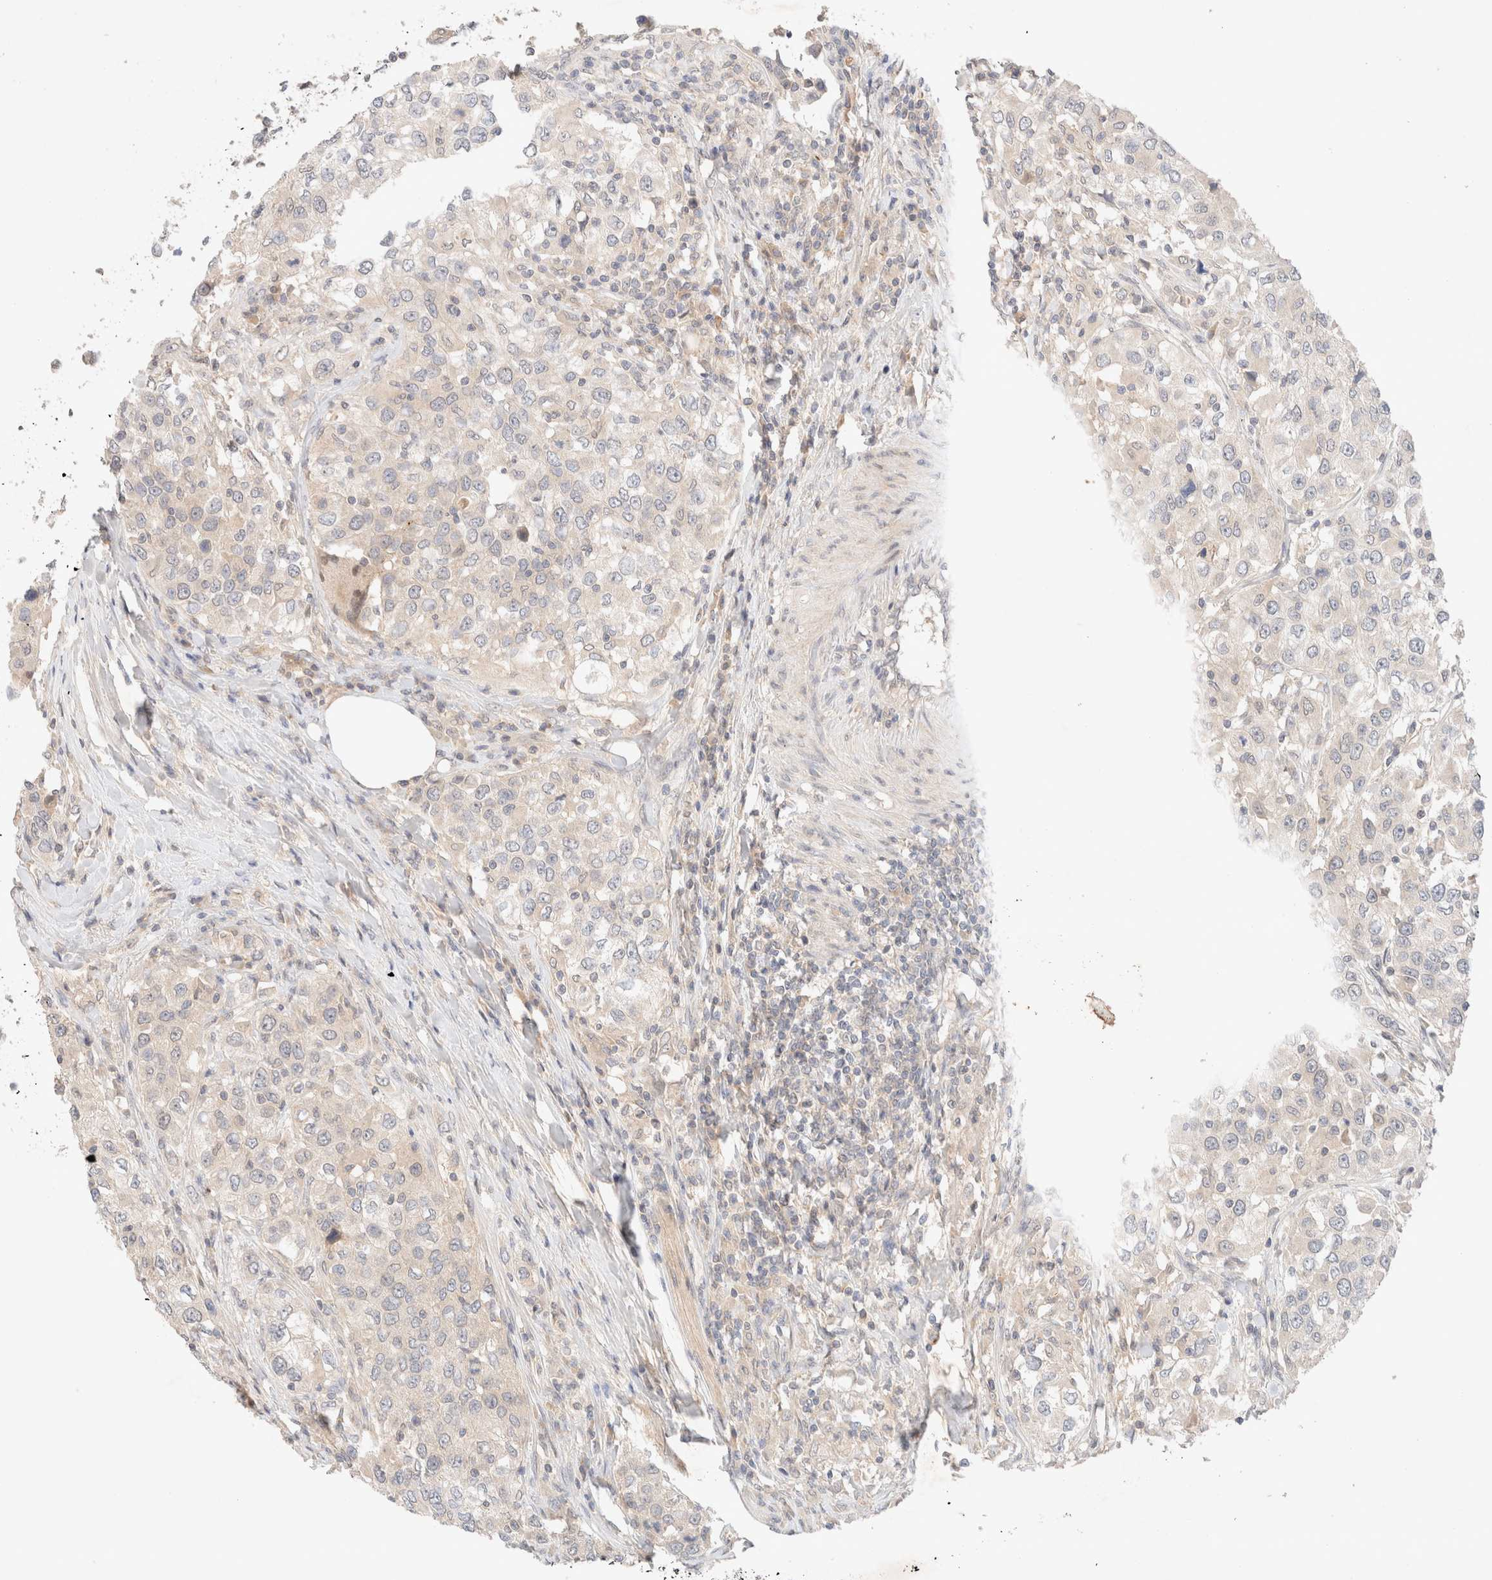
{"staining": {"intensity": "negative", "quantity": "none", "location": "none"}, "tissue": "urothelial cancer", "cell_type": "Tumor cells", "image_type": "cancer", "snomed": [{"axis": "morphology", "description": "Urothelial carcinoma, High grade"}, {"axis": "topography", "description": "Urinary bladder"}], "caption": "Tumor cells are negative for protein expression in human high-grade urothelial carcinoma.", "gene": "SARM1", "patient": {"sex": "female", "age": 80}}